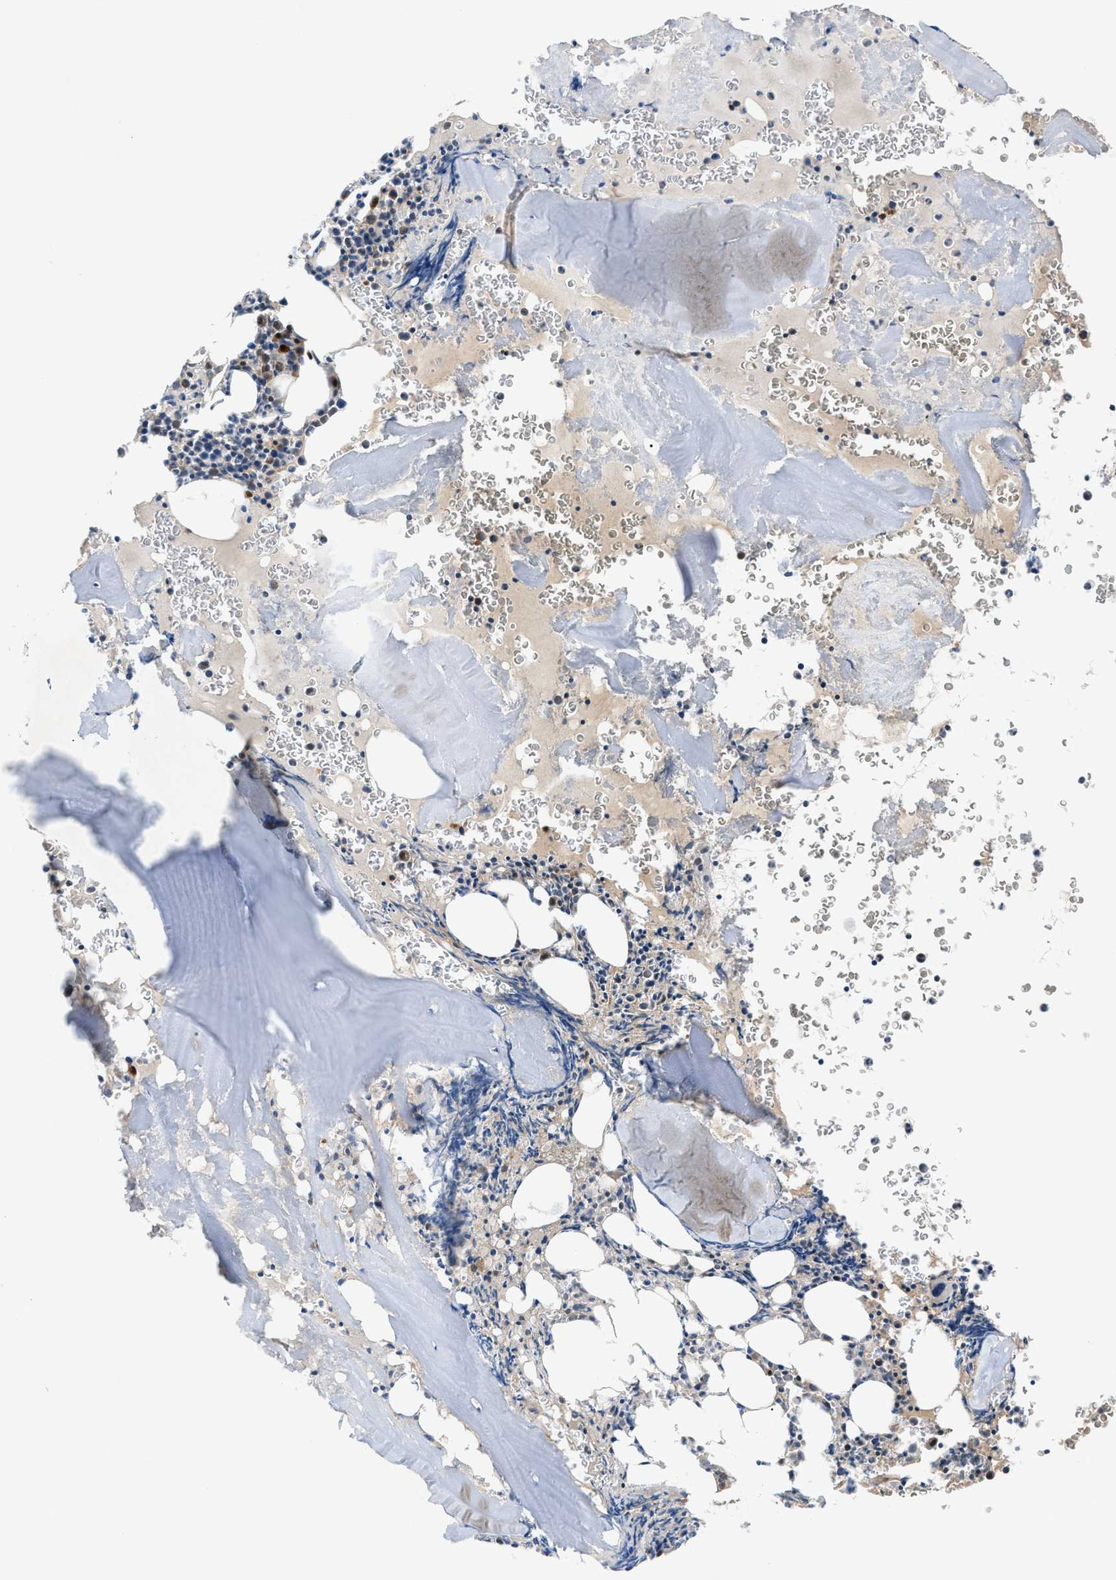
{"staining": {"intensity": "moderate", "quantity": "<25%", "location": "cytoplasmic/membranous,nuclear"}, "tissue": "bone marrow", "cell_type": "Hematopoietic cells", "image_type": "normal", "snomed": [{"axis": "morphology", "description": "Normal tissue, NOS"}, {"axis": "morphology", "description": "Inflammation, NOS"}, {"axis": "topography", "description": "Bone marrow"}], "caption": "Immunohistochemical staining of unremarkable bone marrow shows <25% levels of moderate cytoplasmic/membranous,nuclear protein expression in approximately <25% of hematopoietic cells.", "gene": "TRAK2", "patient": {"sex": "male", "age": 37}}